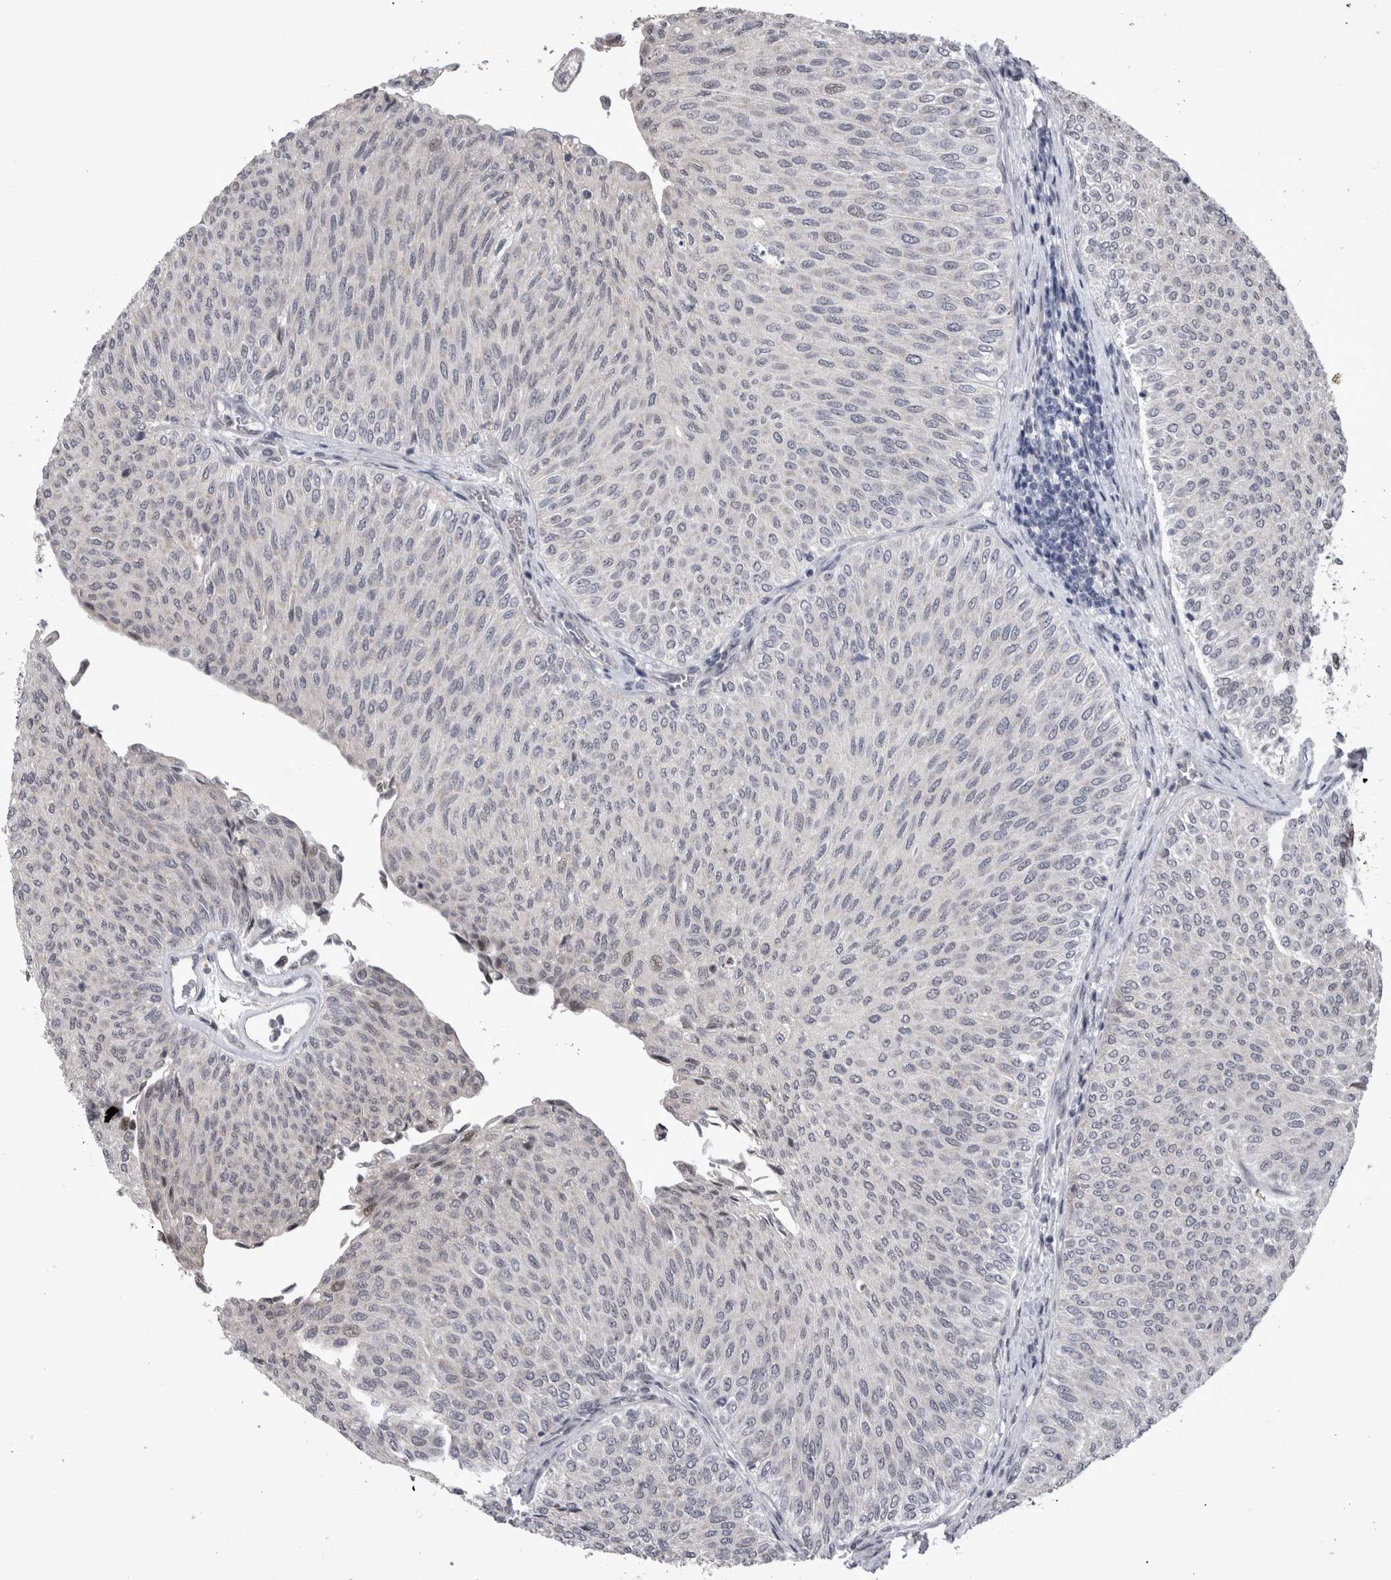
{"staining": {"intensity": "negative", "quantity": "none", "location": "none"}, "tissue": "urothelial cancer", "cell_type": "Tumor cells", "image_type": "cancer", "snomed": [{"axis": "morphology", "description": "Urothelial carcinoma, Low grade"}, {"axis": "topography", "description": "Urinary bladder"}], "caption": "An image of urothelial carcinoma (low-grade) stained for a protein exhibits no brown staining in tumor cells.", "gene": "IFI44", "patient": {"sex": "male", "age": 78}}